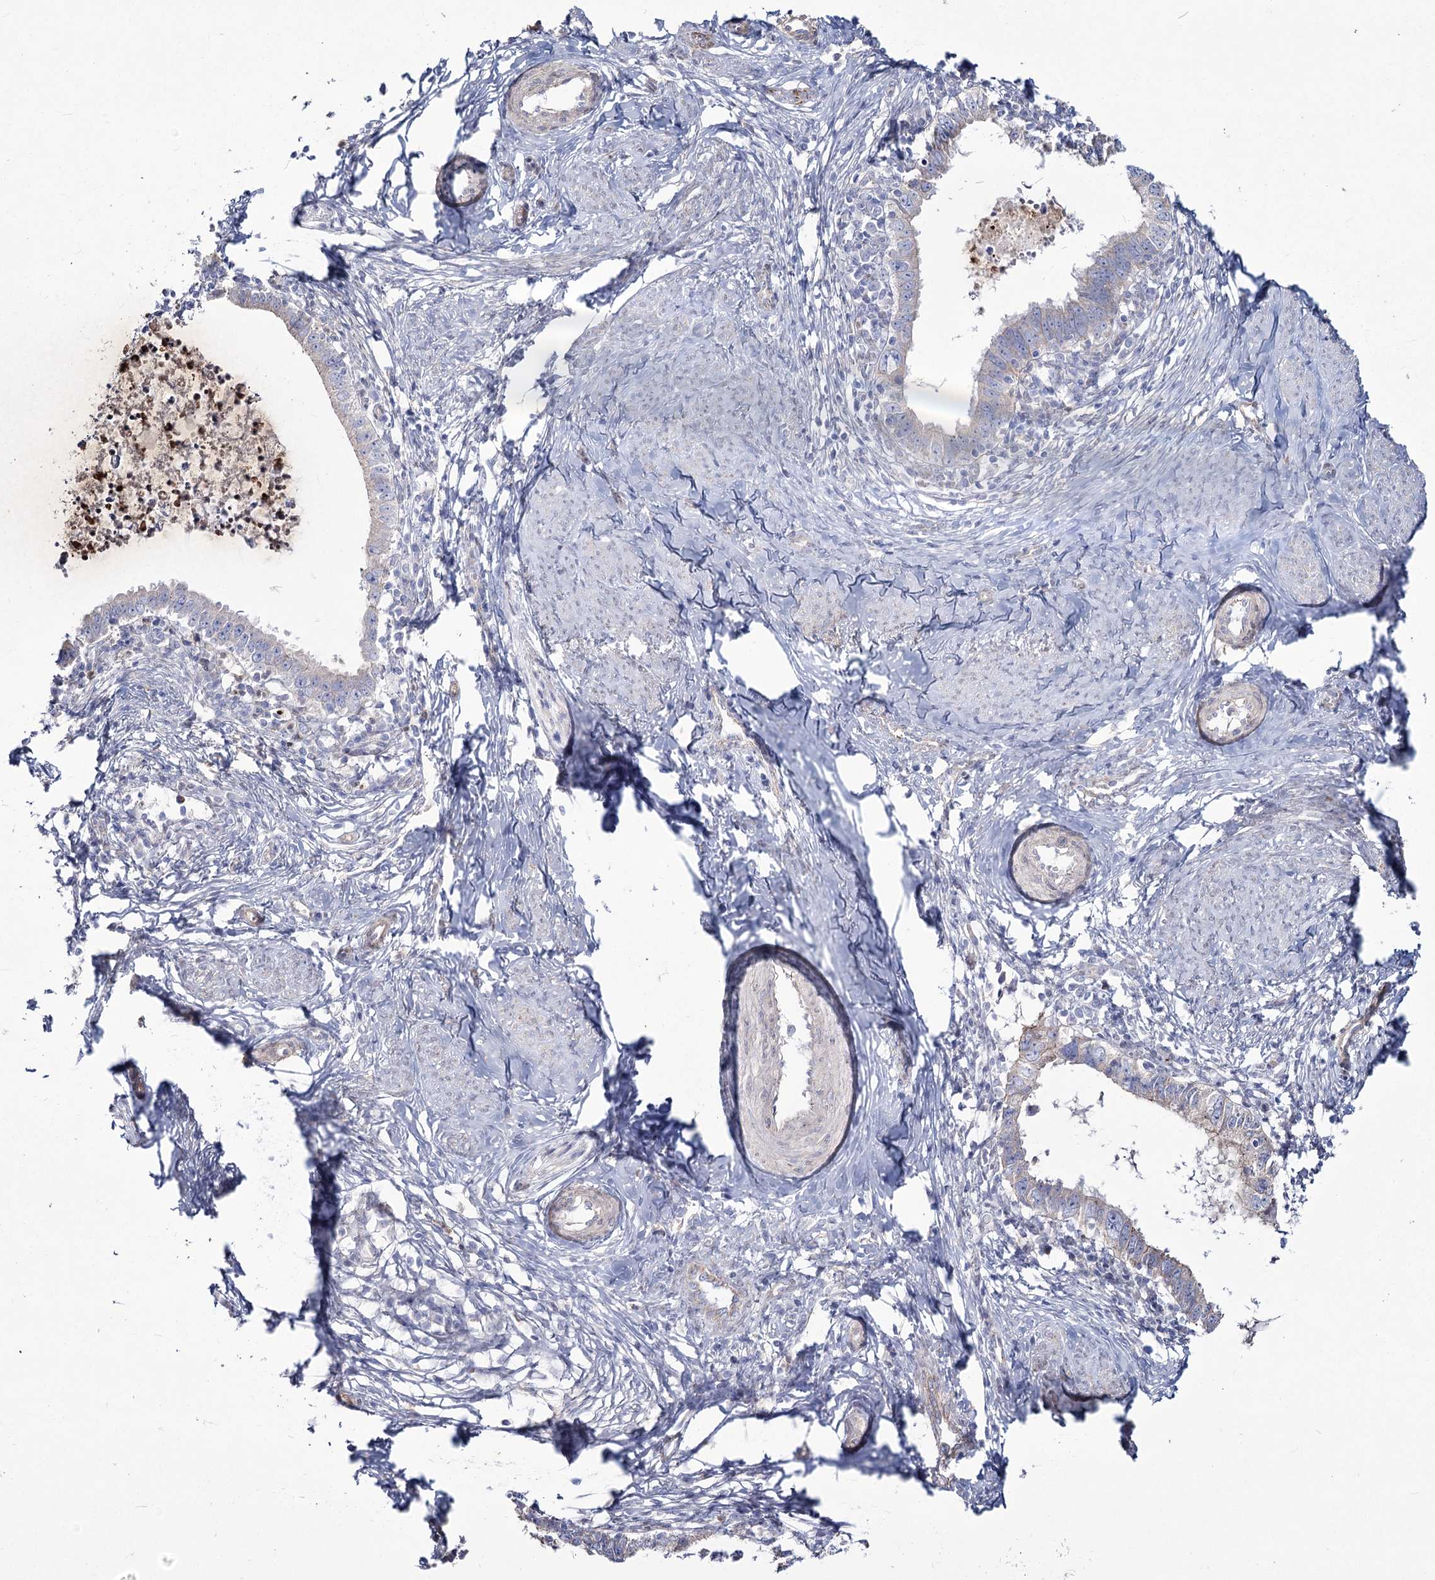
{"staining": {"intensity": "negative", "quantity": "none", "location": "none"}, "tissue": "cervical cancer", "cell_type": "Tumor cells", "image_type": "cancer", "snomed": [{"axis": "morphology", "description": "Adenocarcinoma, NOS"}, {"axis": "topography", "description": "Cervix"}], "caption": "Immunohistochemical staining of human adenocarcinoma (cervical) exhibits no significant expression in tumor cells. (DAB immunohistochemistry (IHC) visualized using brightfield microscopy, high magnification).", "gene": "ME3", "patient": {"sex": "female", "age": 36}}